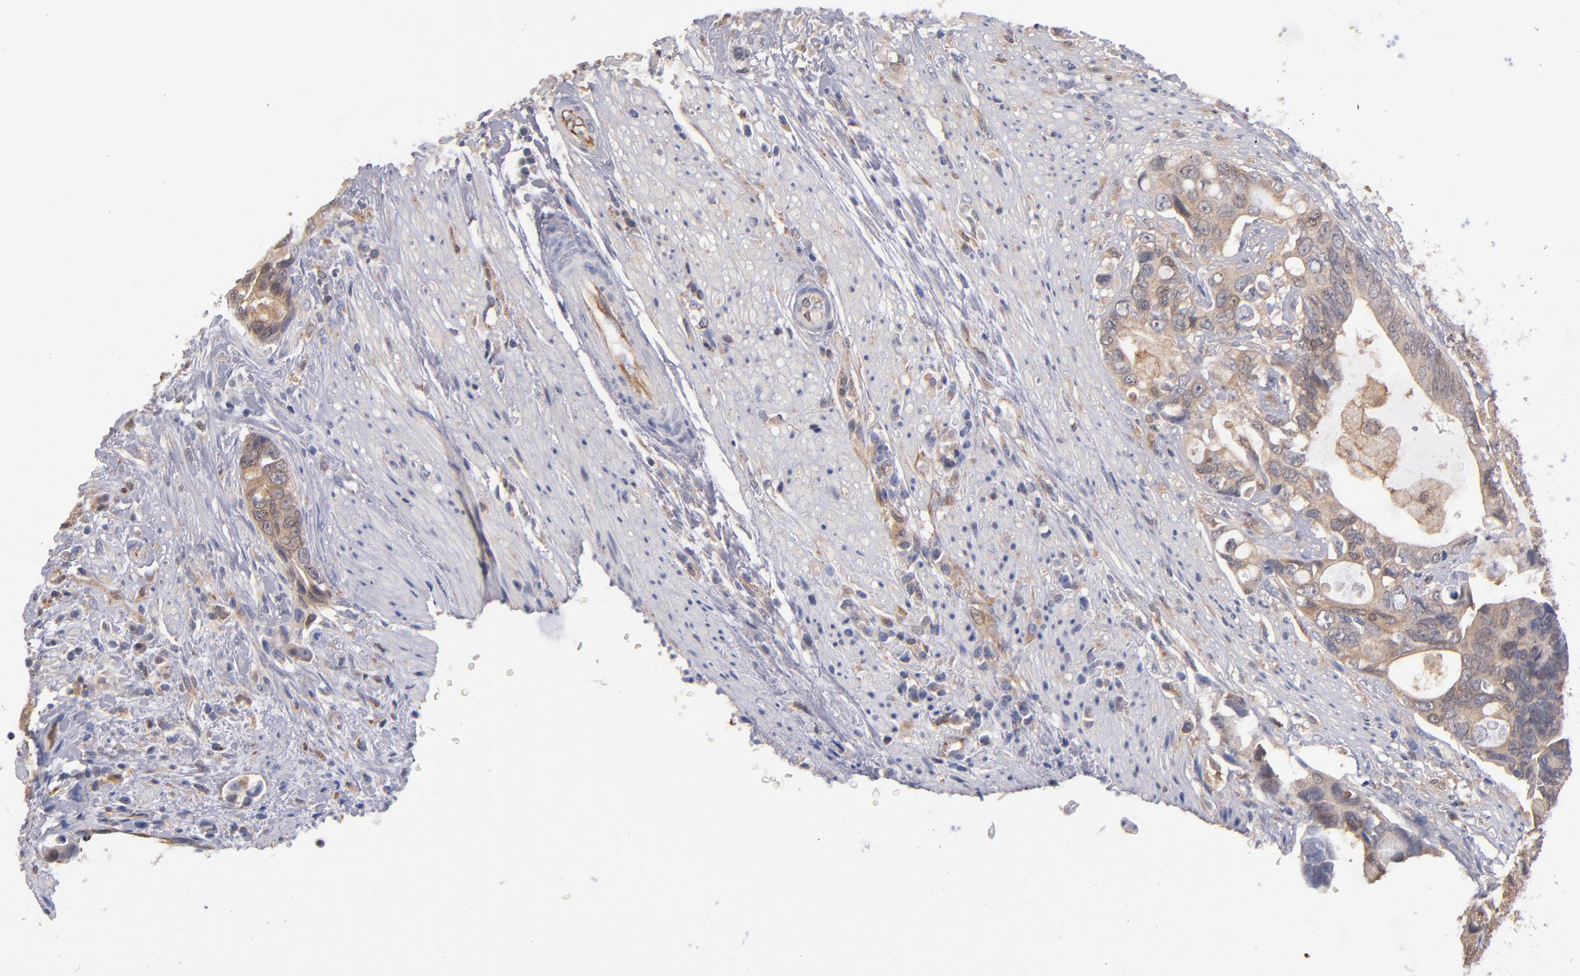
{"staining": {"intensity": "weak", "quantity": ">75%", "location": "cytoplasmic/membranous"}, "tissue": "colorectal cancer", "cell_type": "Tumor cells", "image_type": "cancer", "snomed": [{"axis": "morphology", "description": "Adenocarcinoma, NOS"}, {"axis": "topography", "description": "Rectum"}], "caption": "Immunohistochemical staining of human colorectal cancer (adenocarcinoma) reveals low levels of weak cytoplasmic/membranous protein positivity in about >75% of tumor cells. The protein is shown in brown color, while the nuclei are stained blue.", "gene": "GMFG", "patient": {"sex": "female", "age": 57}}